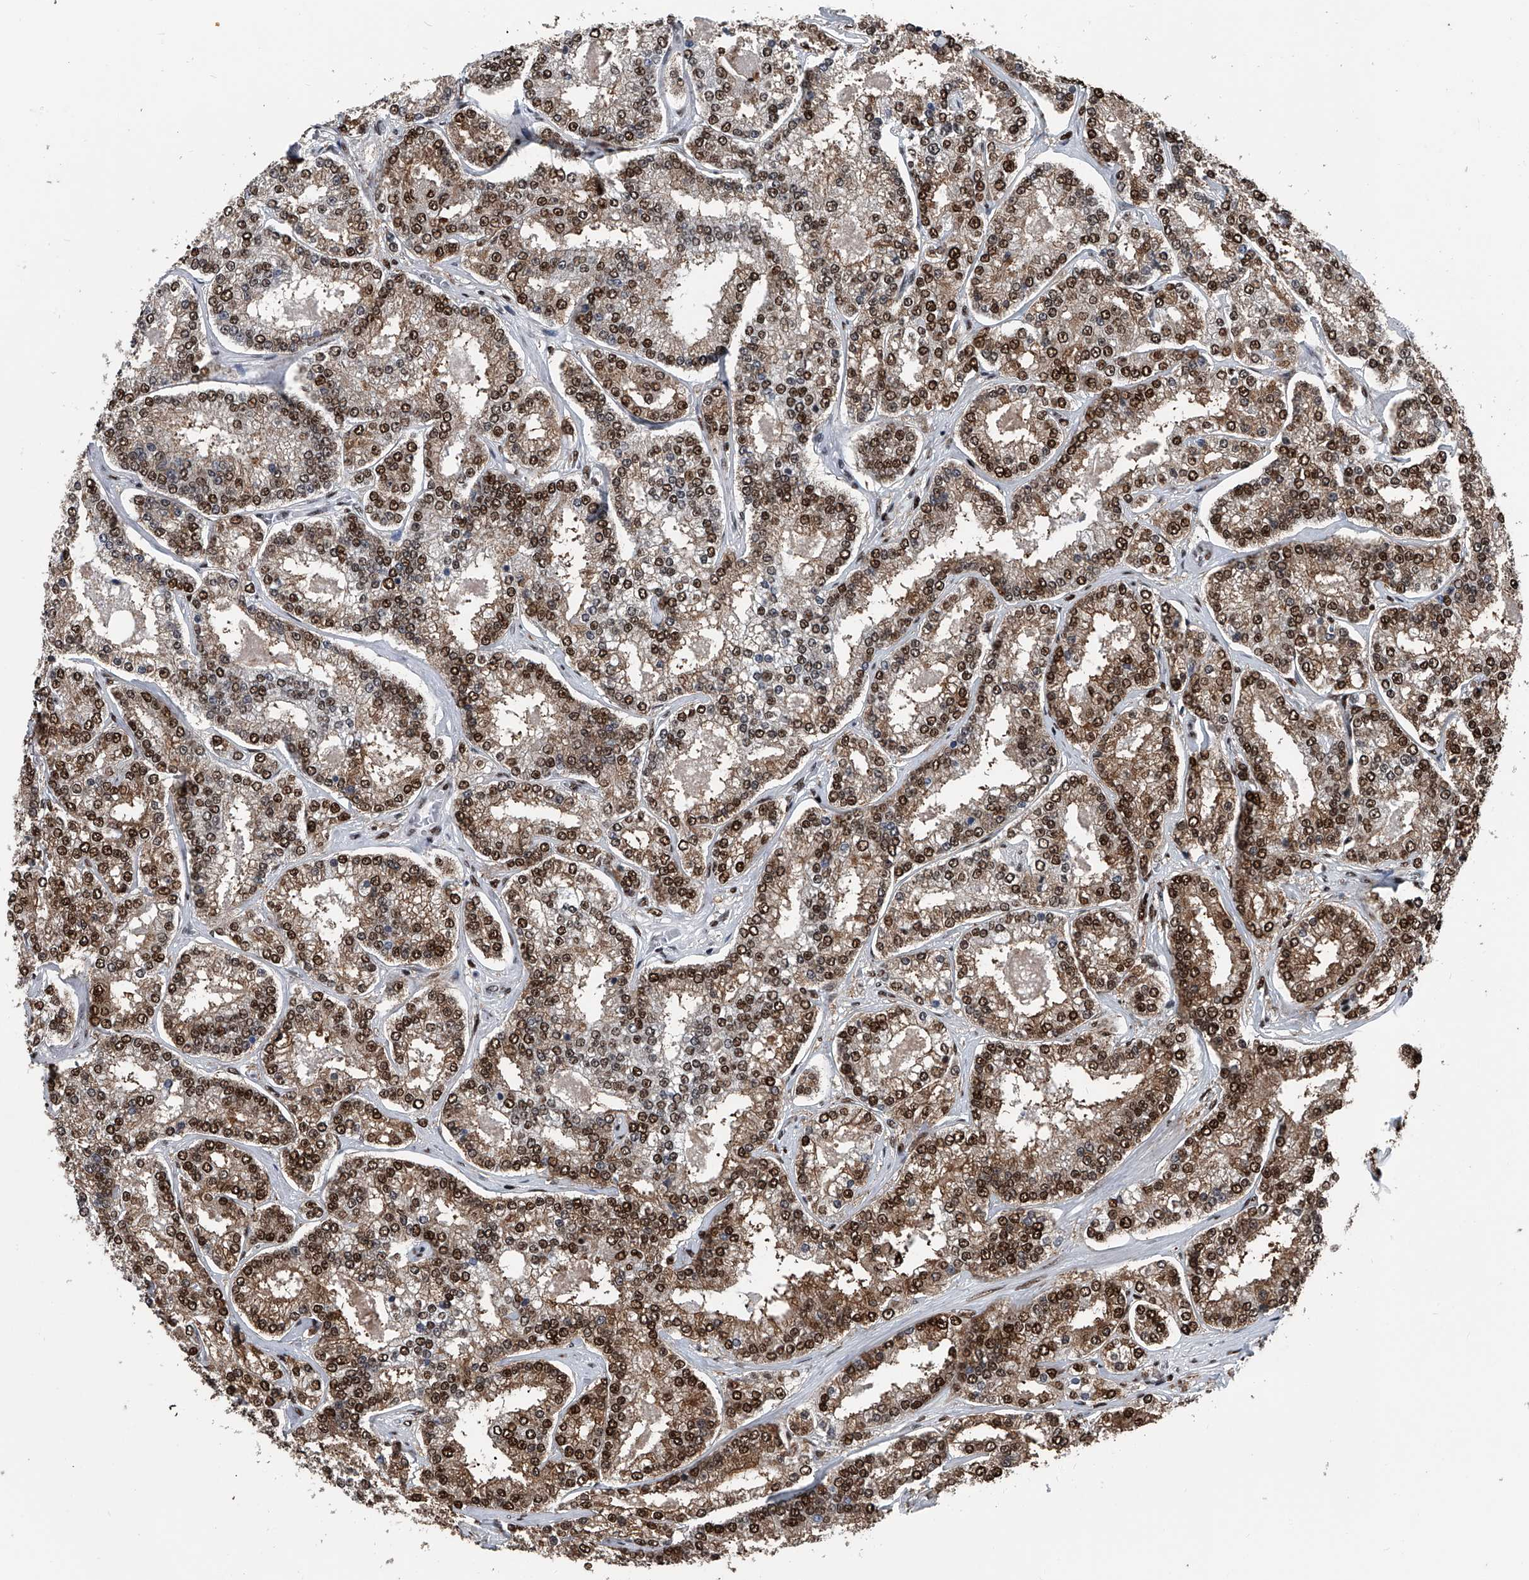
{"staining": {"intensity": "strong", "quantity": "25%-75%", "location": "cytoplasmic/membranous,nuclear"}, "tissue": "prostate cancer", "cell_type": "Tumor cells", "image_type": "cancer", "snomed": [{"axis": "morphology", "description": "Normal tissue, NOS"}, {"axis": "morphology", "description": "Adenocarcinoma, High grade"}, {"axis": "topography", "description": "Prostate"}], "caption": "Immunohistochemical staining of prostate cancer displays high levels of strong cytoplasmic/membranous and nuclear protein expression in approximately 25%-75% of tumor cells.", "gene": "FKBP5", "patient": {"sex": "male", "age": 83}}